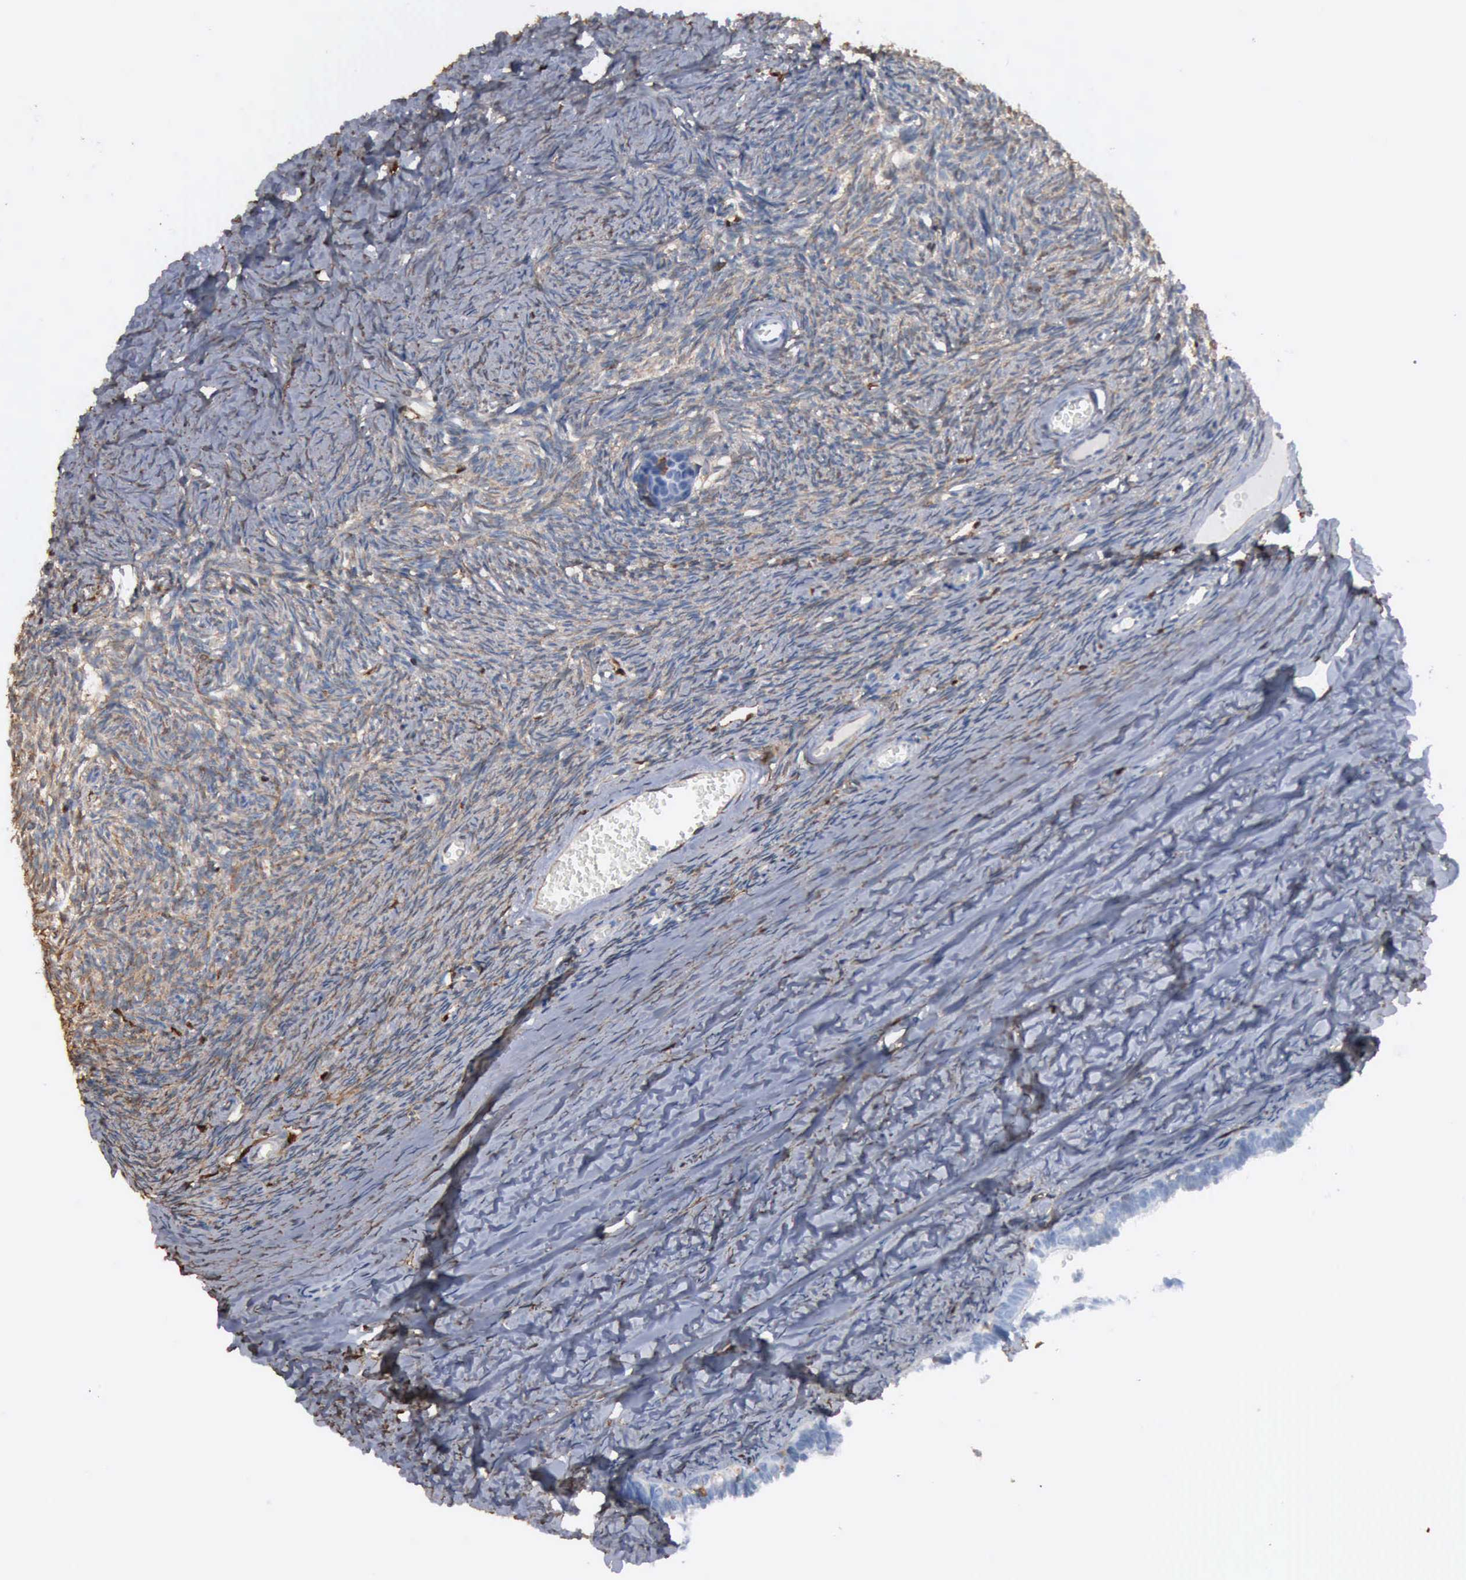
{"staining": {"intensity": "weak", "quantity": ">75%", "location": "cytoplasmic/membranous"}, "tissue": "ovary", "cell_type": "Ovarian stroma cells", "image_type": "normal", "snomed": [{"axis": "morphology", "description": "Normal tissue, NOS"}, {"axis": "topography", "description": "Ovary"}], "caption": "Immunohistochemical staining of normal ovary displays >75% levels of weak cytoplasmic/membranous protein staining in about >75% of ovarian stroma cells.", "gene": "FSCN1", "patient": {"sex": "female", "age": 59}}